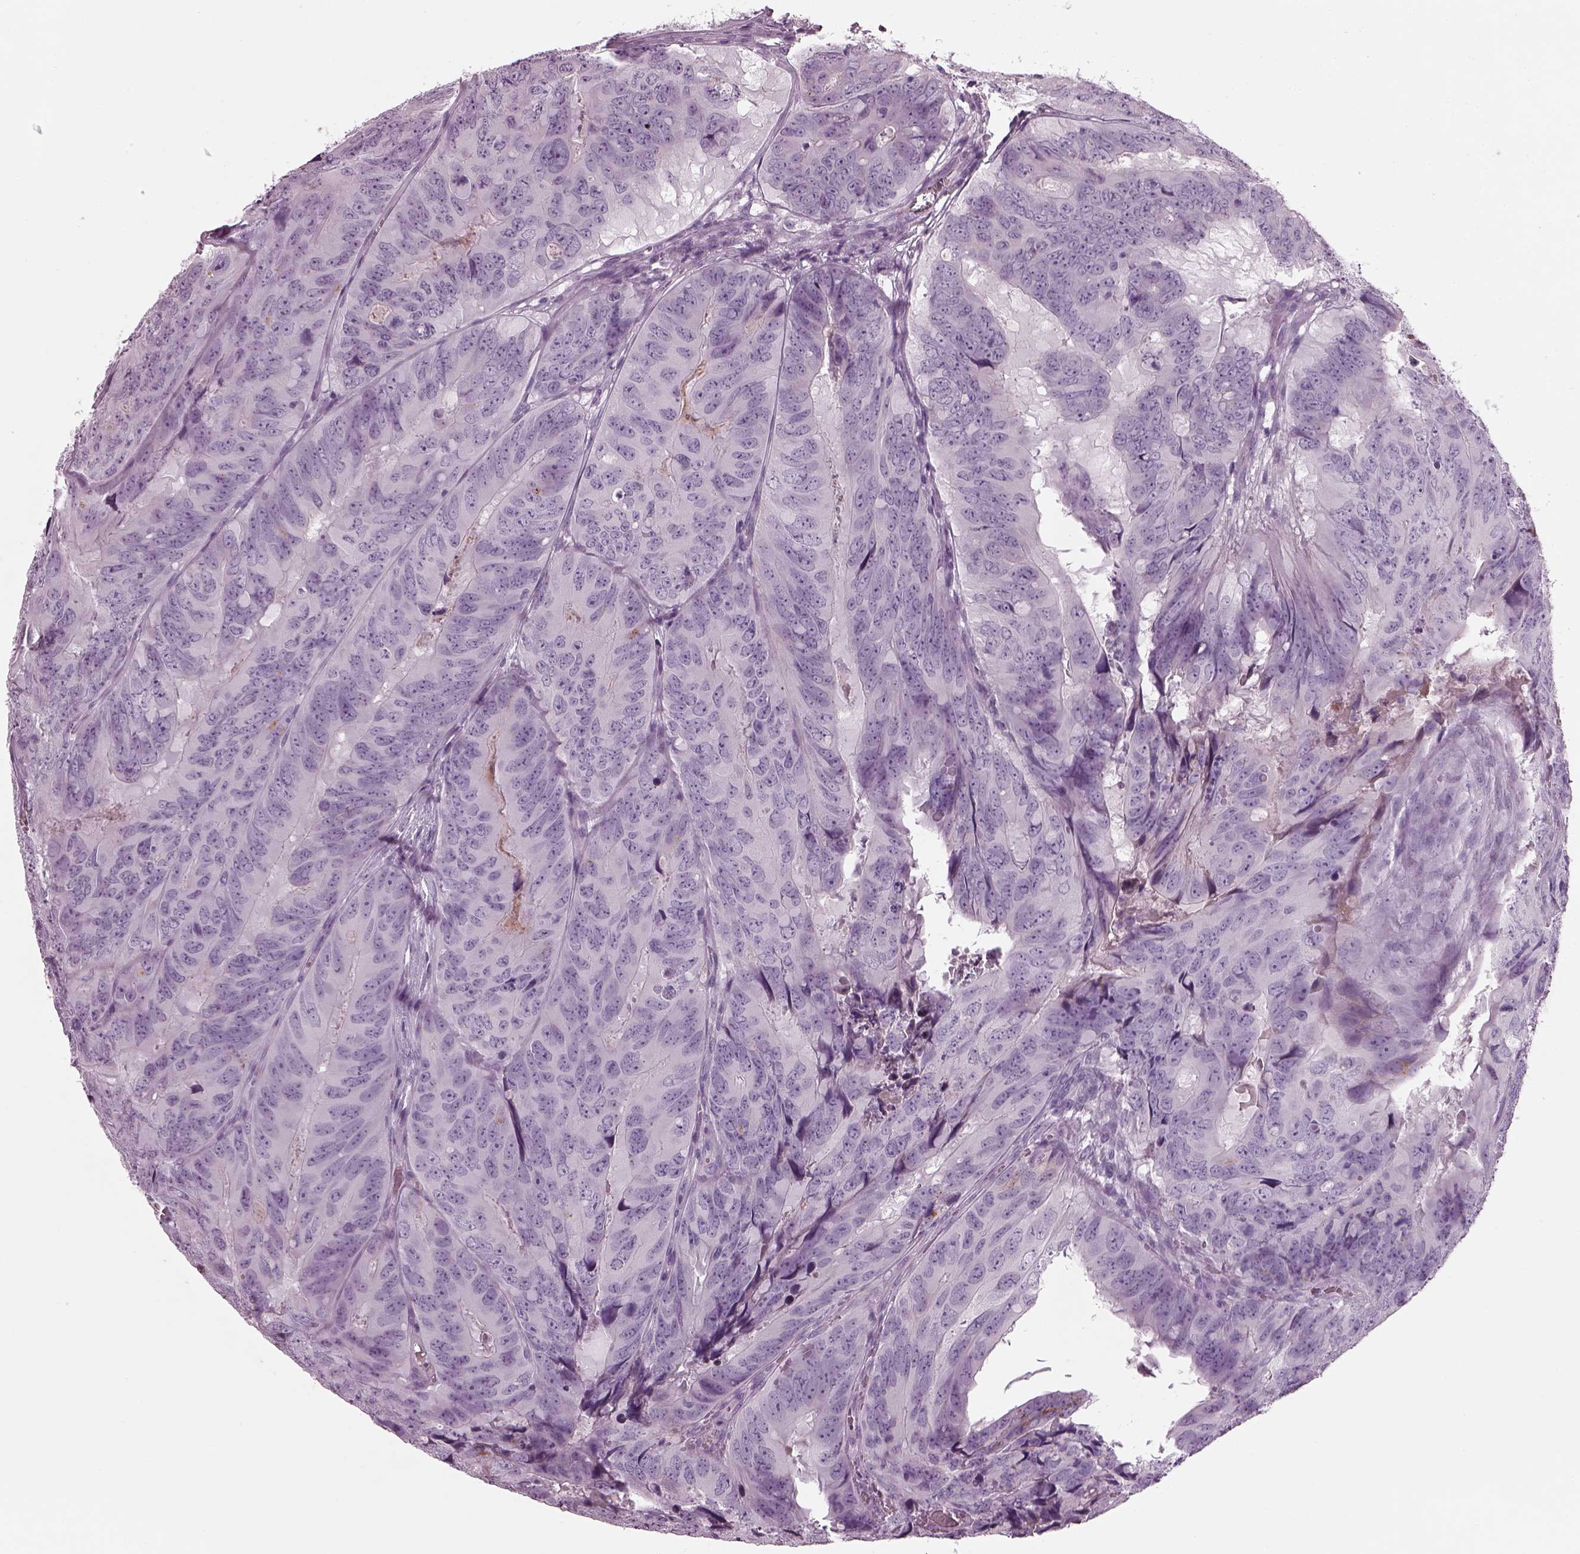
{"staining": {"intensity": "negative", "quantity": "none", "location": "none"}, "tissue": "colorectal cancer", "cell_type": "Tumor cells", "image_type": "cancer", "snomed": [{"axis": "morphology", "description": "Adenocarcinoma, NOS"}, {"axis": "topography", "description": "Colon"}], "caption": "Micrograph shows no significant protein expression in tumor cells of colorectal adenocarcinoma.", "gene": "DPYSL5", "patient": {"sex": "male", "age": 79}}